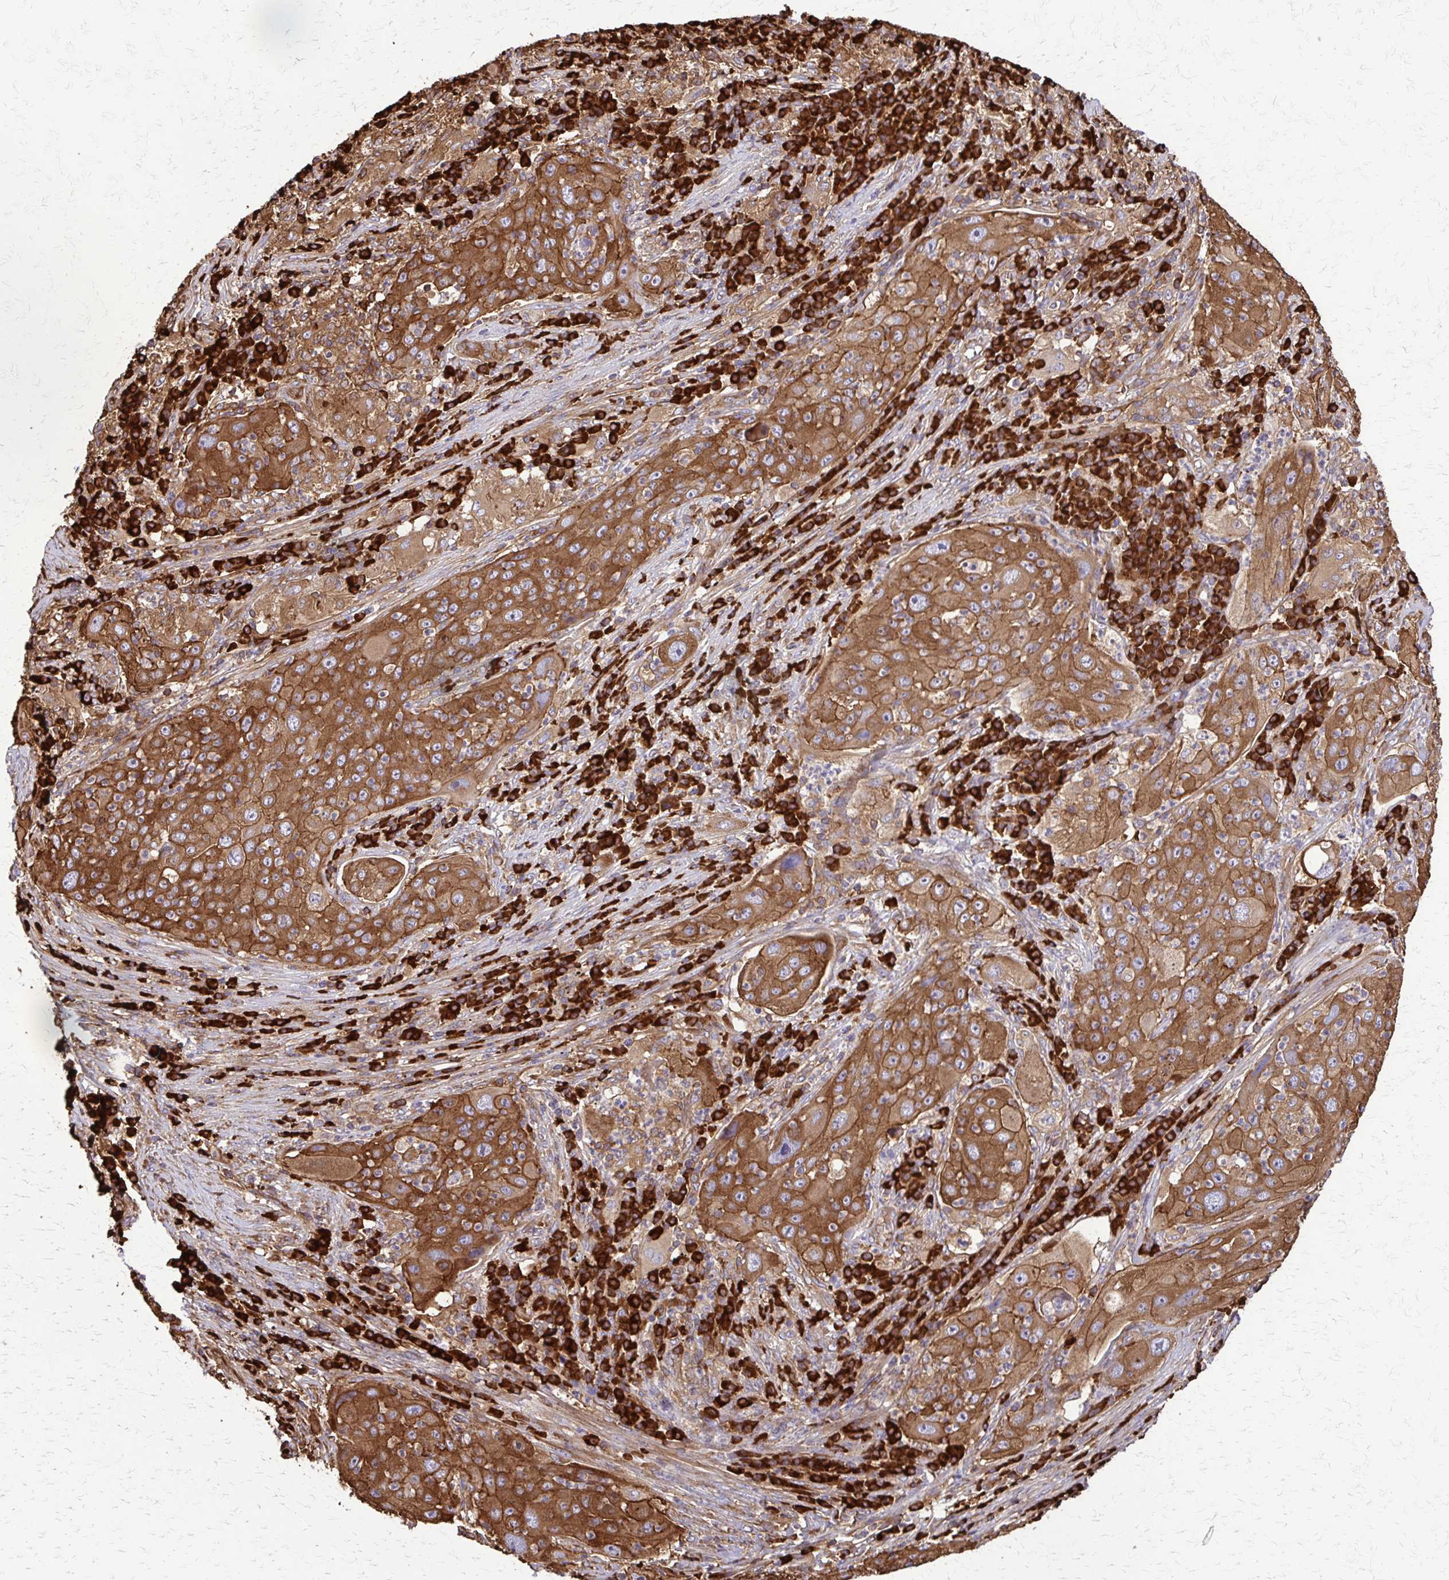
{"staining": {"intensity": "moderate", "quantity": ">75%", "location": "cytoplasmic/membranous"}, "tissue": "lung cancer", "cell_type": "Tumor cells", "image_type": "cancer", "snomed": [{"axis": "morphology", "description": "Squamous cell carcinoma, NOS"}, {"axis": "topography", "description": "Lung"}], "caption": "Tumor cells show medium levels of moderate cytoplasmic/membranous positivity in approximately >75% of cells in squamous cell carcinoma (lung).", "gene": "EEF2", "patient": {"sex": "female", "age": 59}}